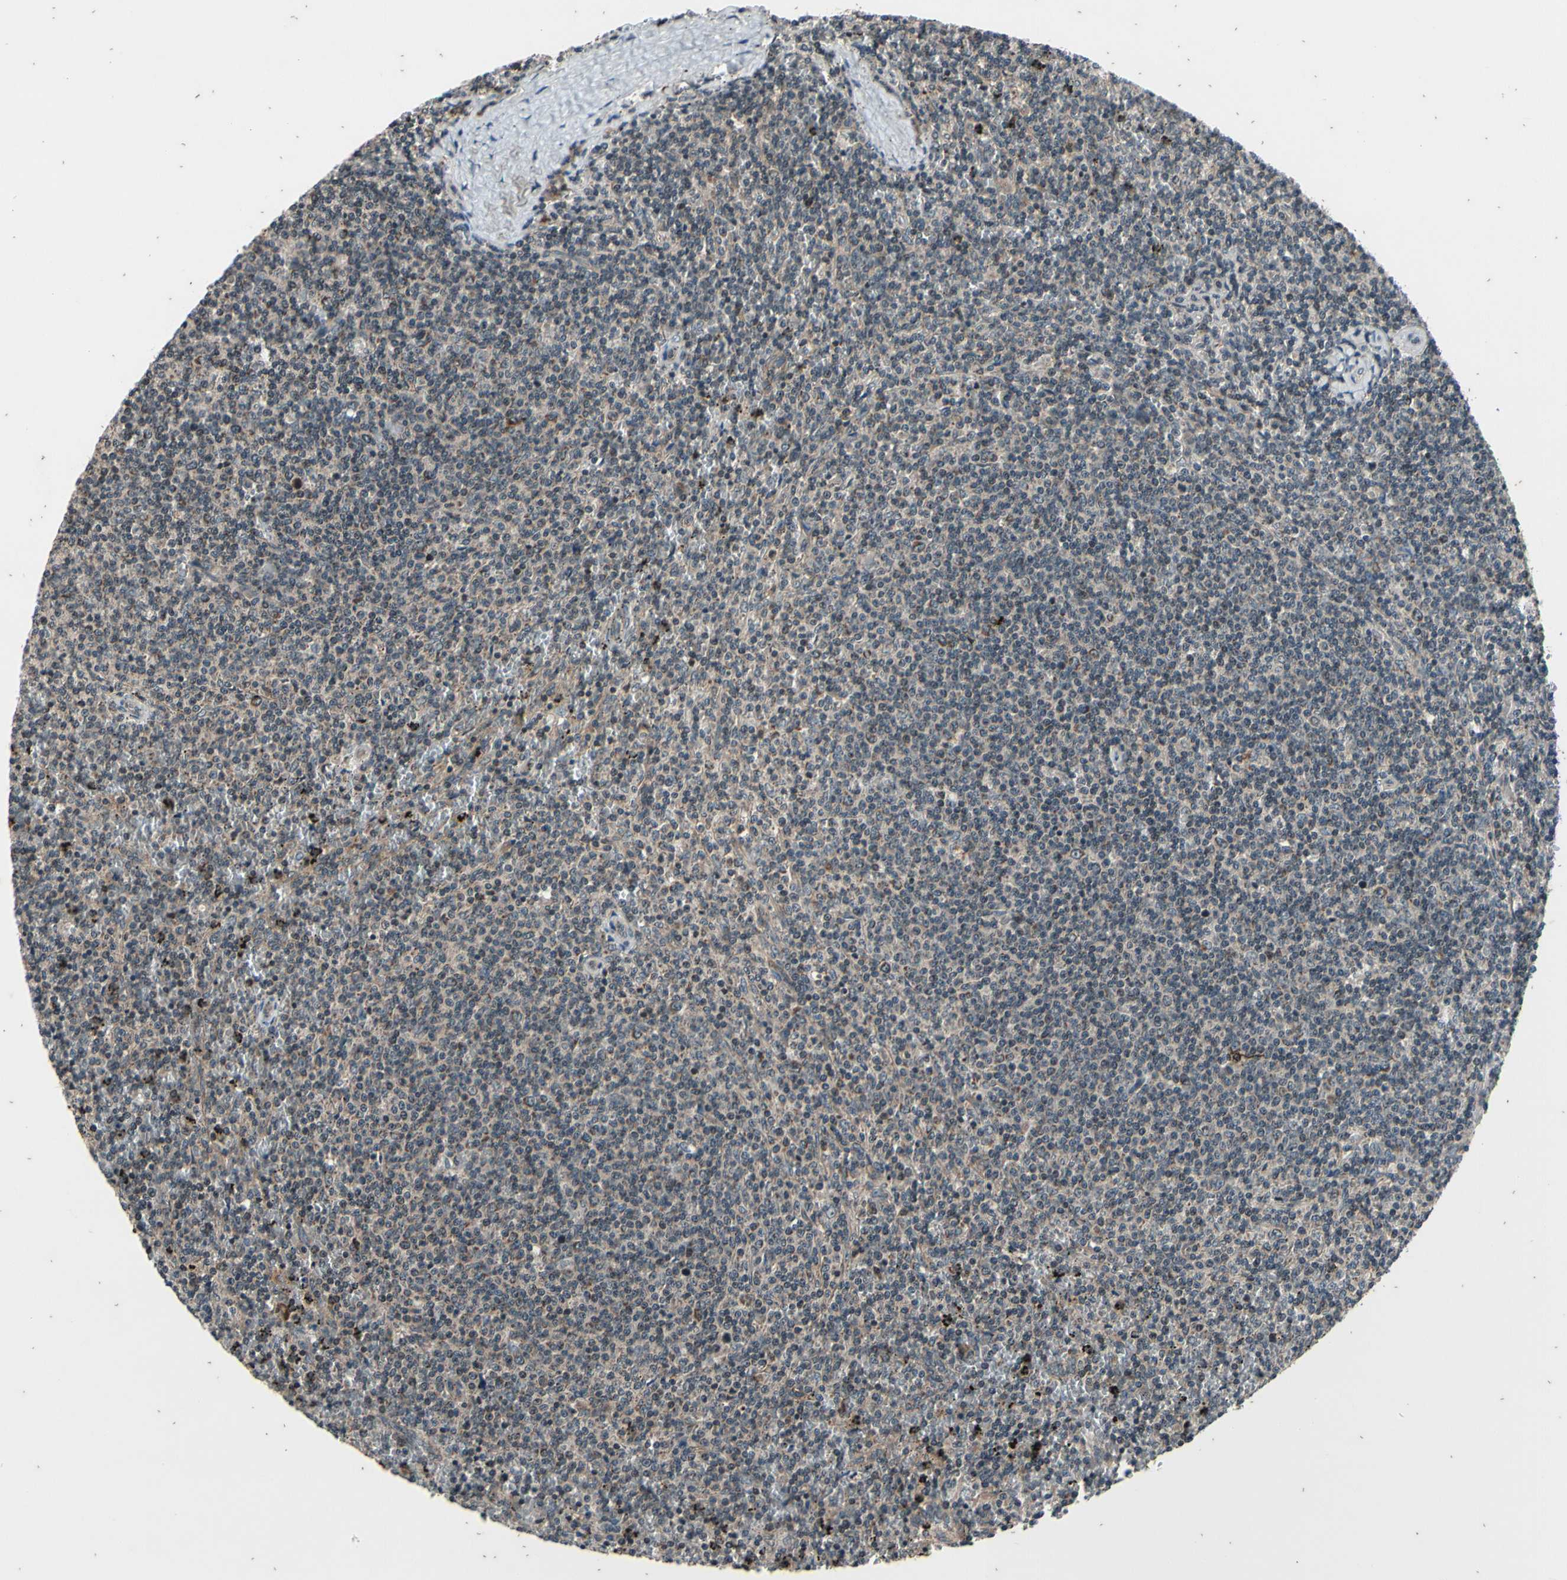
{"staining": {"intensity": "negative", "quantity": "none", "location": "none"}, "tissue": "lymphoma", "cell_type": "Tumor cells", "image_type": "cancer", "snomed": [{"axis": "morphology", "description": "Malignant lymphoma, non-Hodgkin's type, Low grade"}, {"axis": "topography", "description": "Spleen"}], "caption": "Immunohistochemistry (IHC) micrograph of neoplastic tissue: lymphoma stained with DAB (3,3'-diaminobenzidine) reveals no significant protein staining in tumor cells.", "gene": "MBTPS2", "patient": {"sex": "female", "age": 50}}